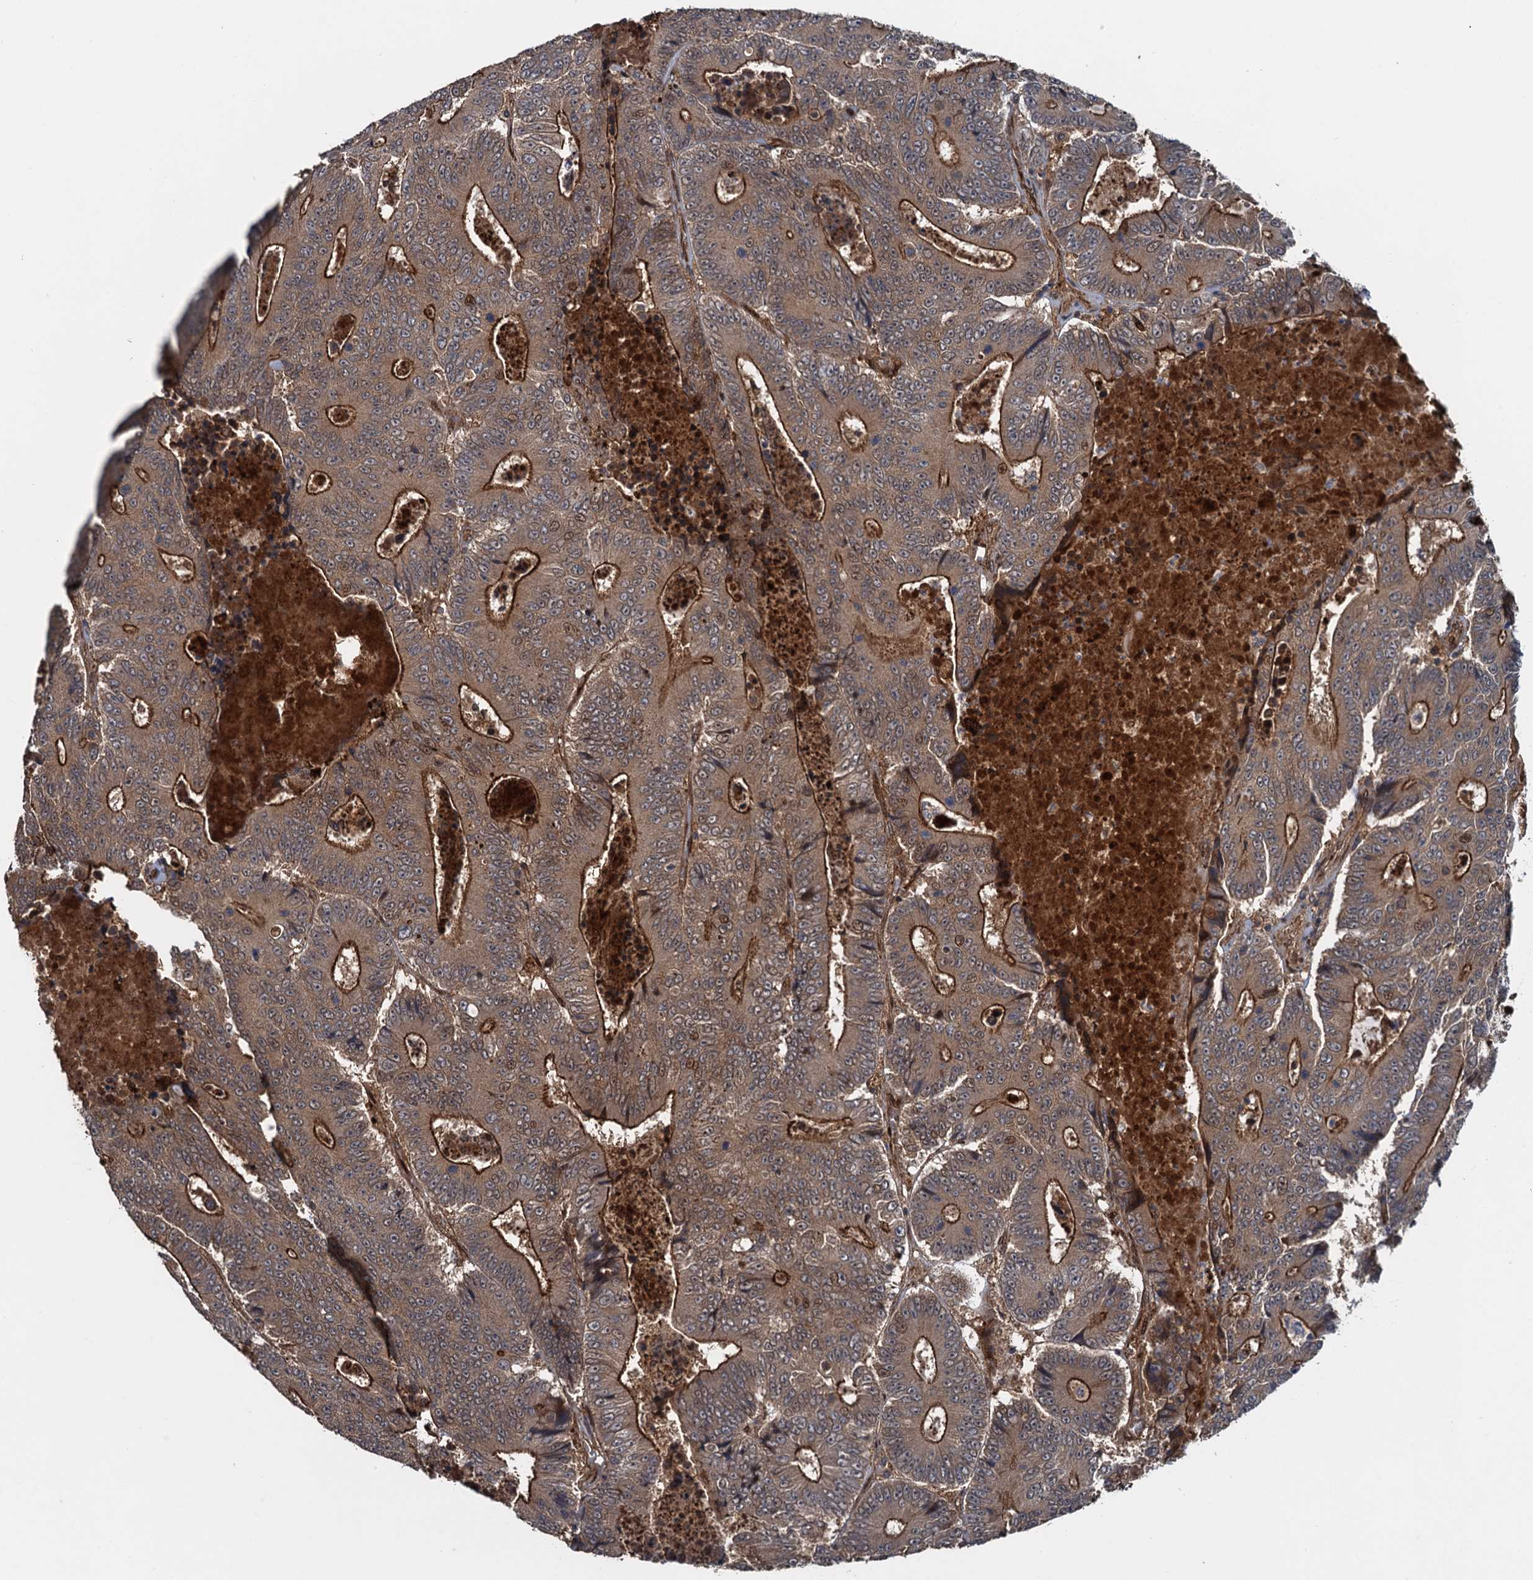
{"staining": {"intensity": "strong", "quantity": ">75%", "location": "cytoplasmic/membranous"}, "tissue": "colorectal cancer", "cell_type": "Tumor cells", "image_type": "cancer", "snomed": [{"axis": "morphology", "description": "Adenocarcinoma, NOS"}, {"axis": "topography", "description": "Colon"}], "caption": "Immunohistochemistry of adenocarcinoma (colorectal) displays high levels of strong cytoplasmic/membranous expression in approximately >75% of tumor cells.", "gene": "RHOBTB1", "patient": {"sex": "male", "age": 83}}